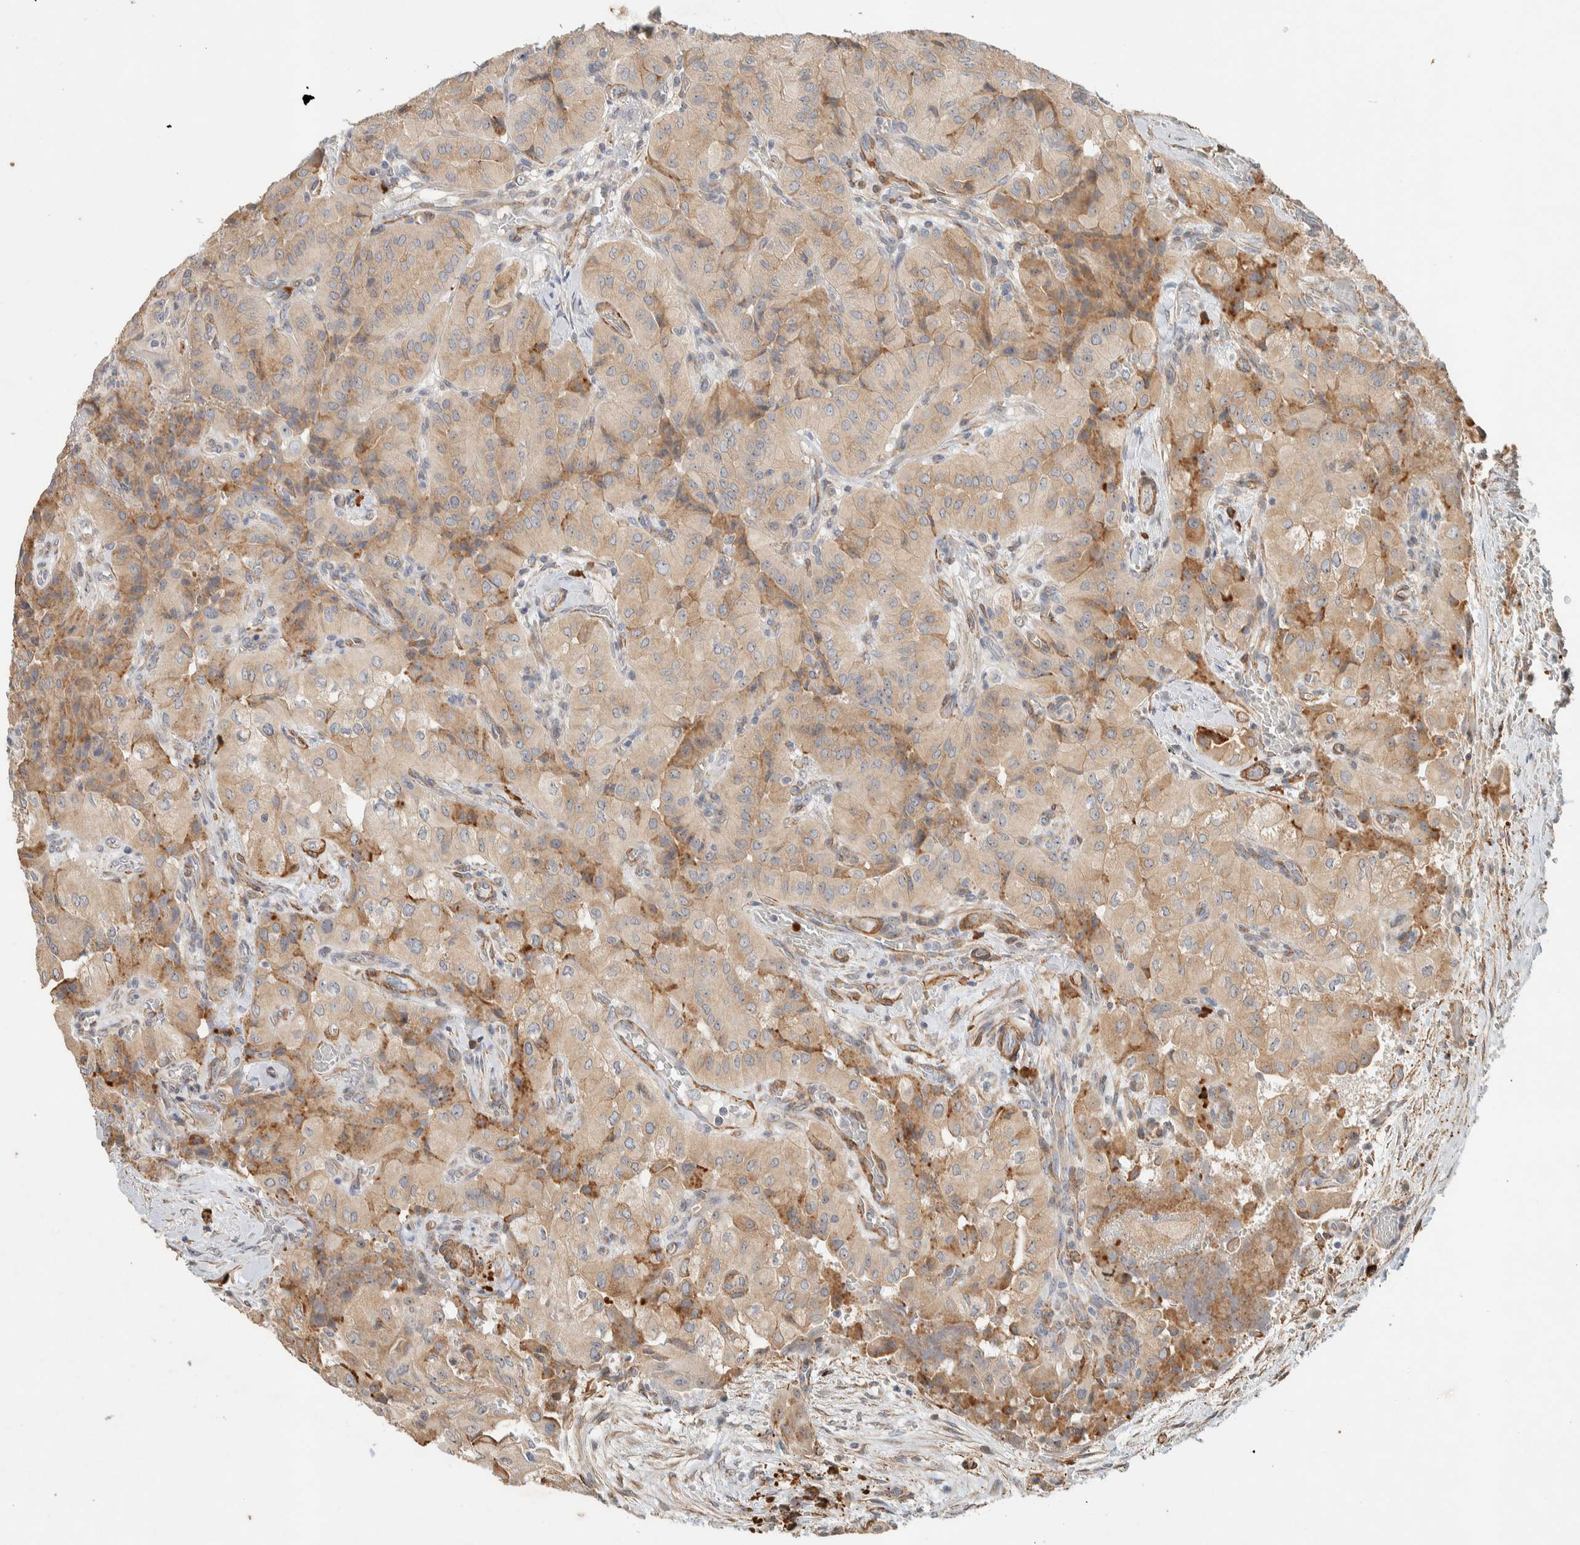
{"staining": {"intensity": "moderate", "quantity": ">75%", "location": "cytoplasmic/membranous"}, "tissue": "thyroid cancer", "cell_type": "Tumor cells", "image_type": "cancer", "snomed": [{"axis": "morphology", "description": "Papillary adenocarcinoma, NOS"}, {"axis": "topography", "description": "Thyroid gland"}], "caption": "Thyroid papillary adenocarcinoma stained with DAB (3,3'-diaminobenzidine) immunohistochemistry displays medium levels of moderate cytoplasmic/membranous staining in approximately >75% of tumor cells. (DAB IHC with brightfield microscopy, high magnification).", "gene": "KLHL40", "patient": {"sex": "female", "age": 59}}